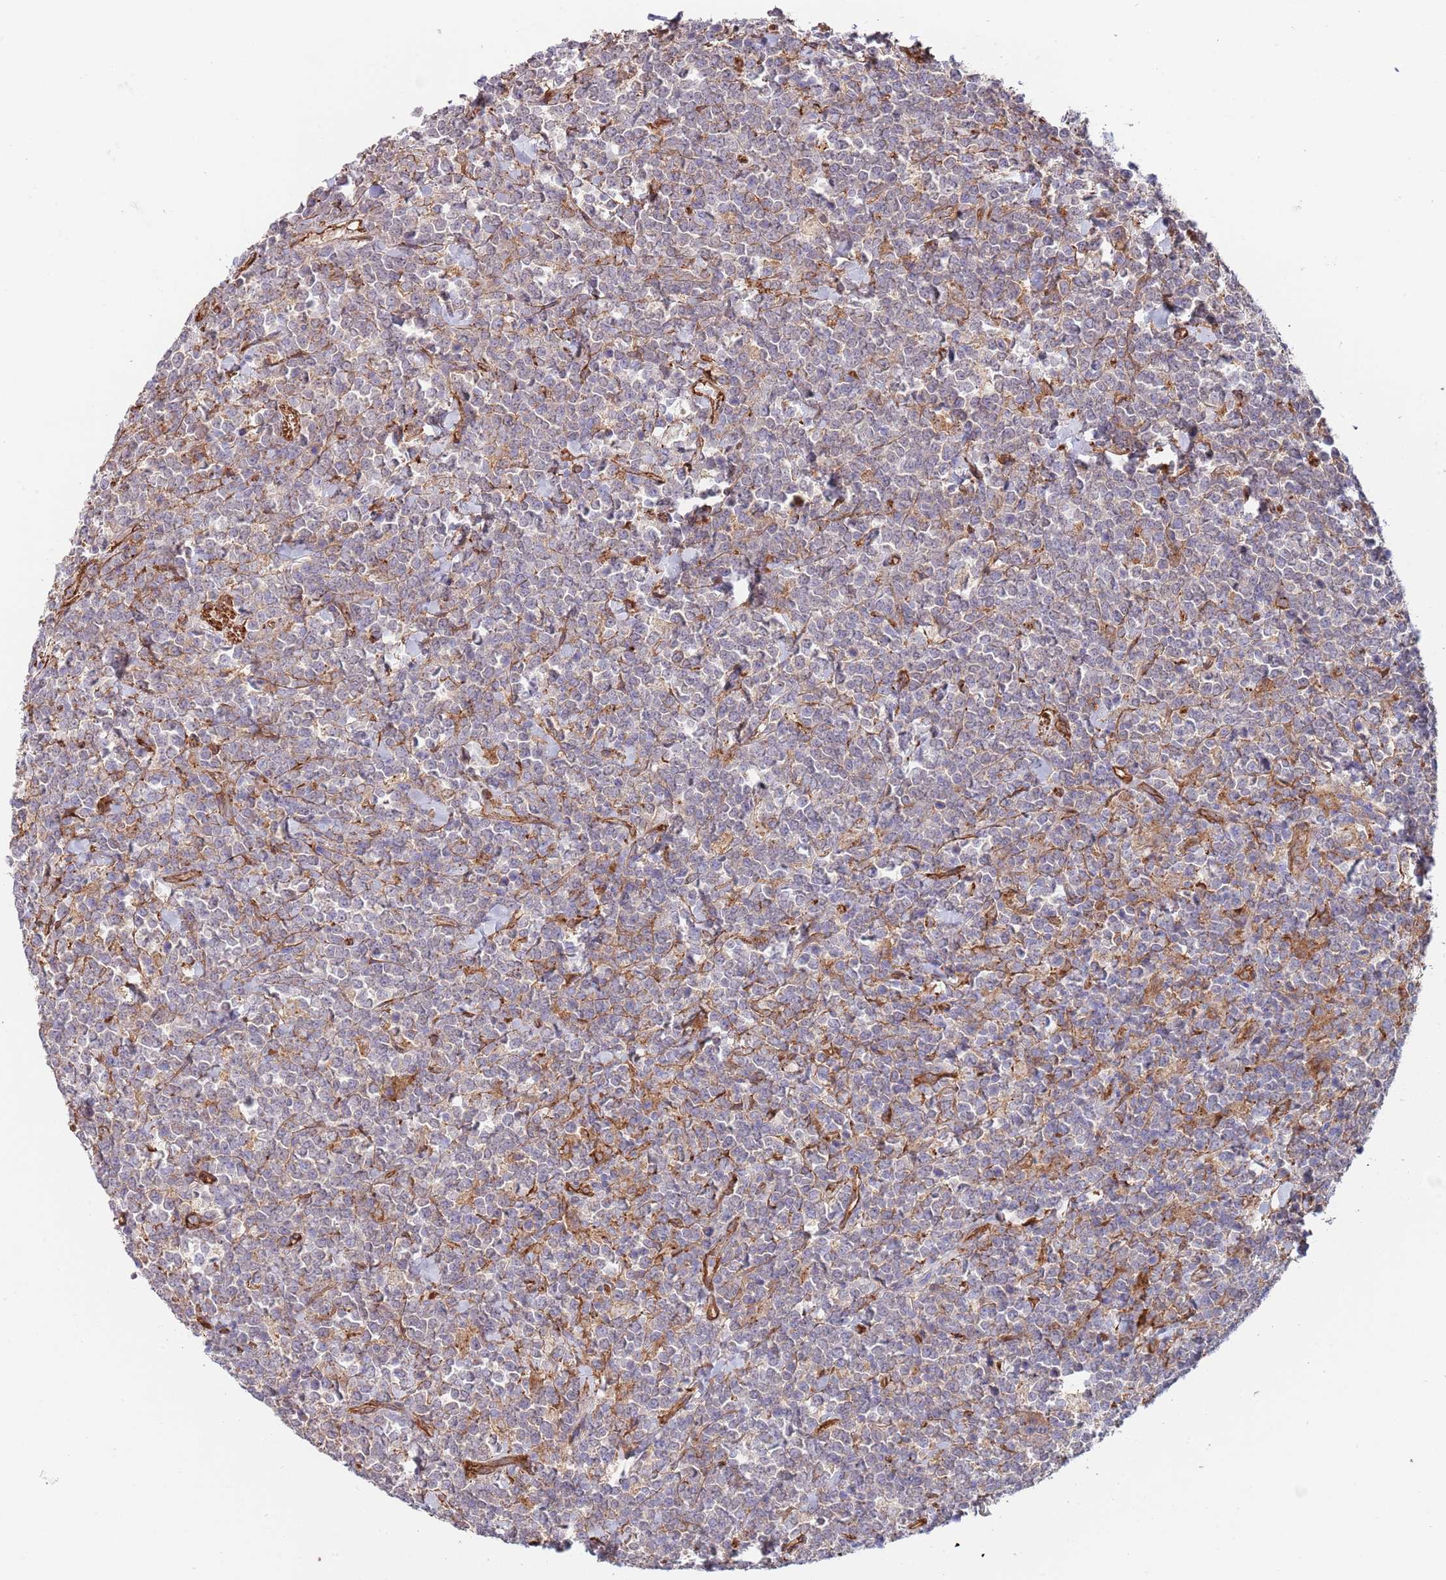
{"staining": {"intensity": "weak", "quantity": "25%-75%", "location": "cytoplasmic/membranous"}, "tissue": "lymphoma", "cell_type": "Tumor cells", "image_type": "cancer", "snomed": [{"axis": "morphology", "description": "Malignant lymphoma, non-Hodgkin's type, High grade"}, {"axis": "topography", "description": "Small intestine"}, {"axis": "topography", "description": "Colon"}], "caption": "A low amount of weak cytoplasmic/membranous staining is present in about 25%-75% of tumor cells in lymphoma tissue.", "gene": "BPNT1", "patient": {"sex": "male", "age": 8}}